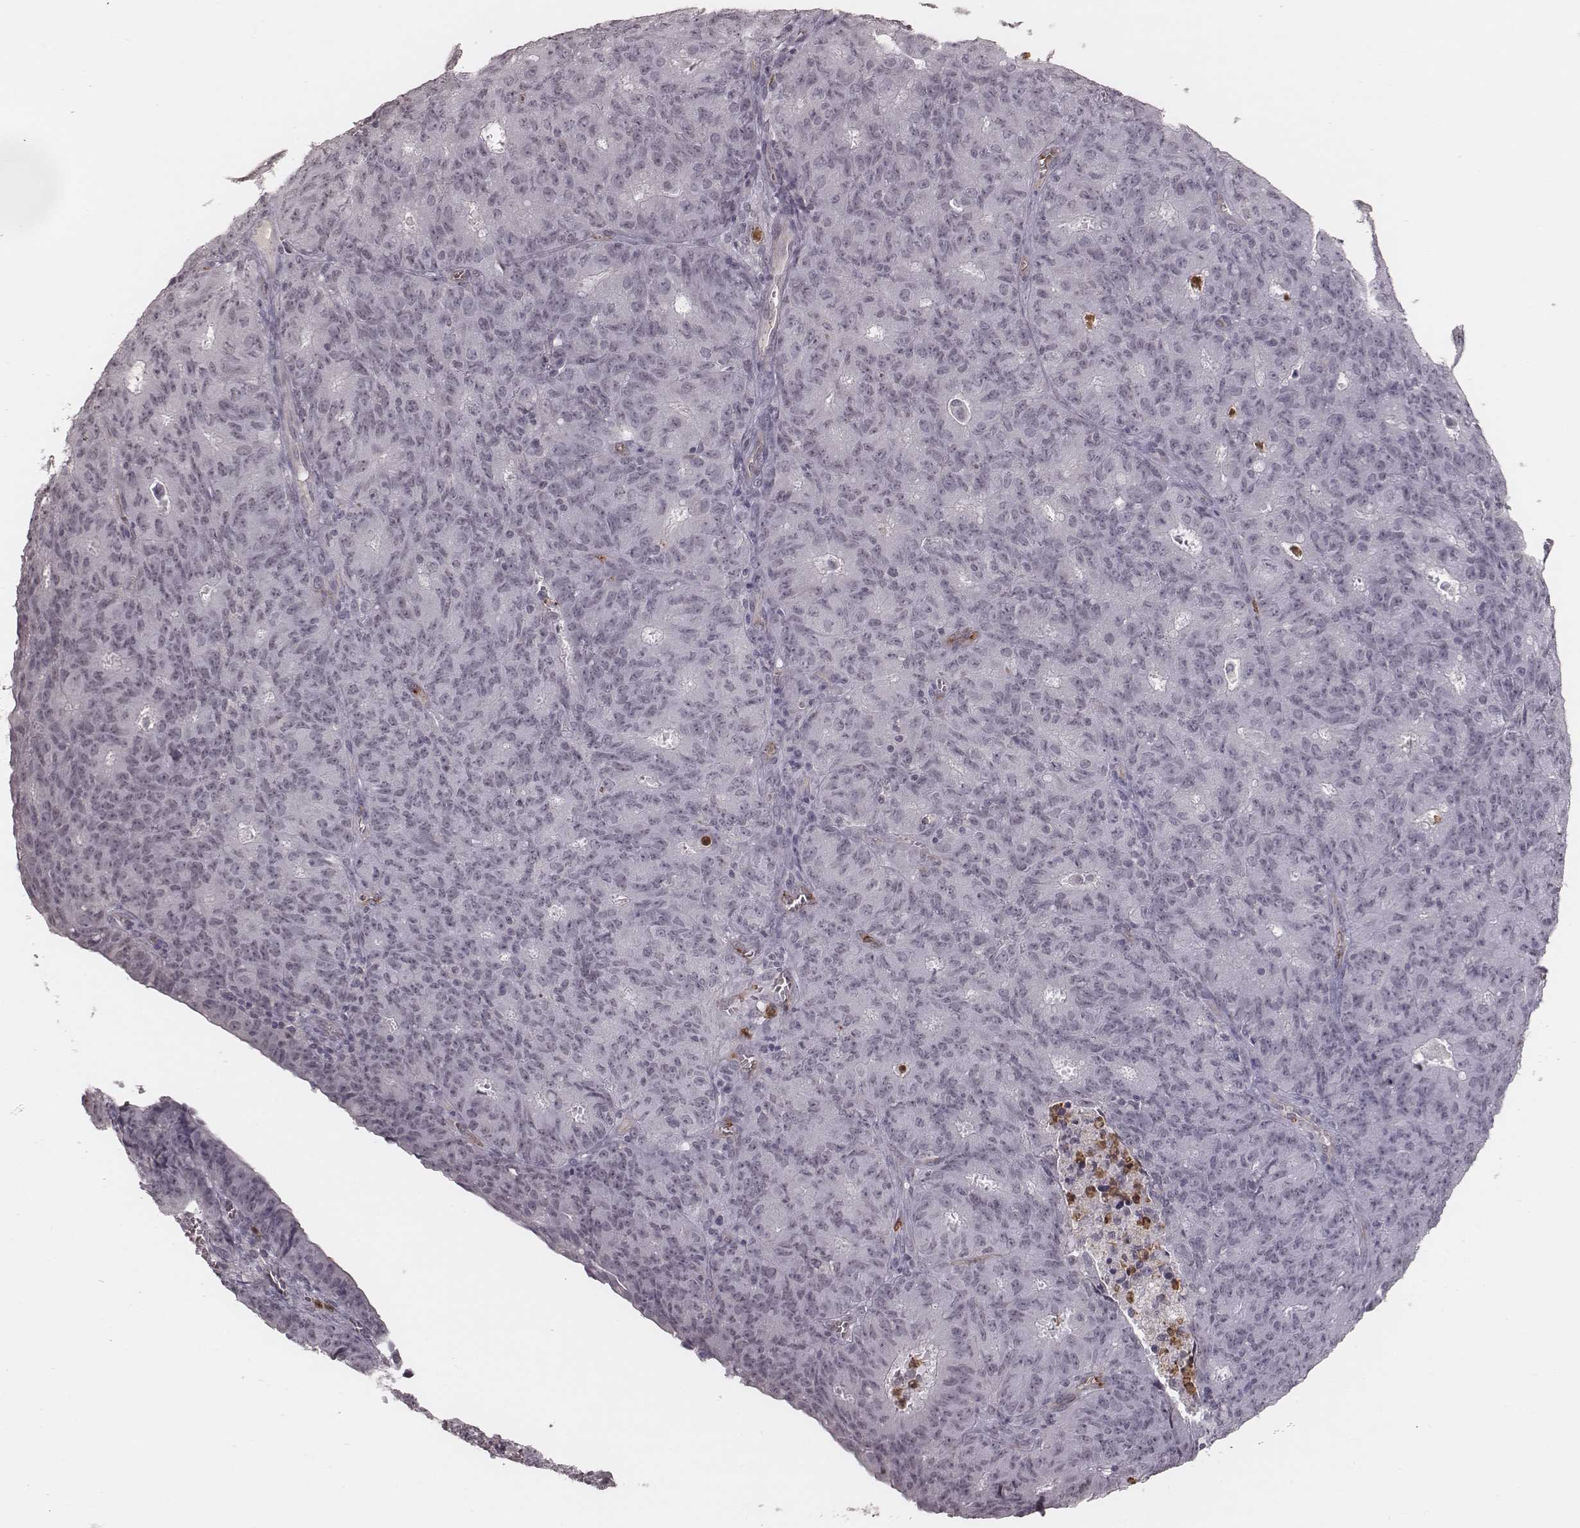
{"staining": {"intensity": "negative", "quantity": "none", "location": "none"}, "tissue": "ovarian cancer", "cell_type": "Tumor cells", "image_type": "cancer", "snomed": [{"axis": "morphology", "description": "Carcinoma, endometroid"}, {"axis": "topography", "description": "Ovary"}], "caption": "The image exhibits no significant positivity in tumor cells of ovarian cancer (endometroid carcinoma).", "gene": "KITLG", "patient": {"sex": "female", "age": 42}}